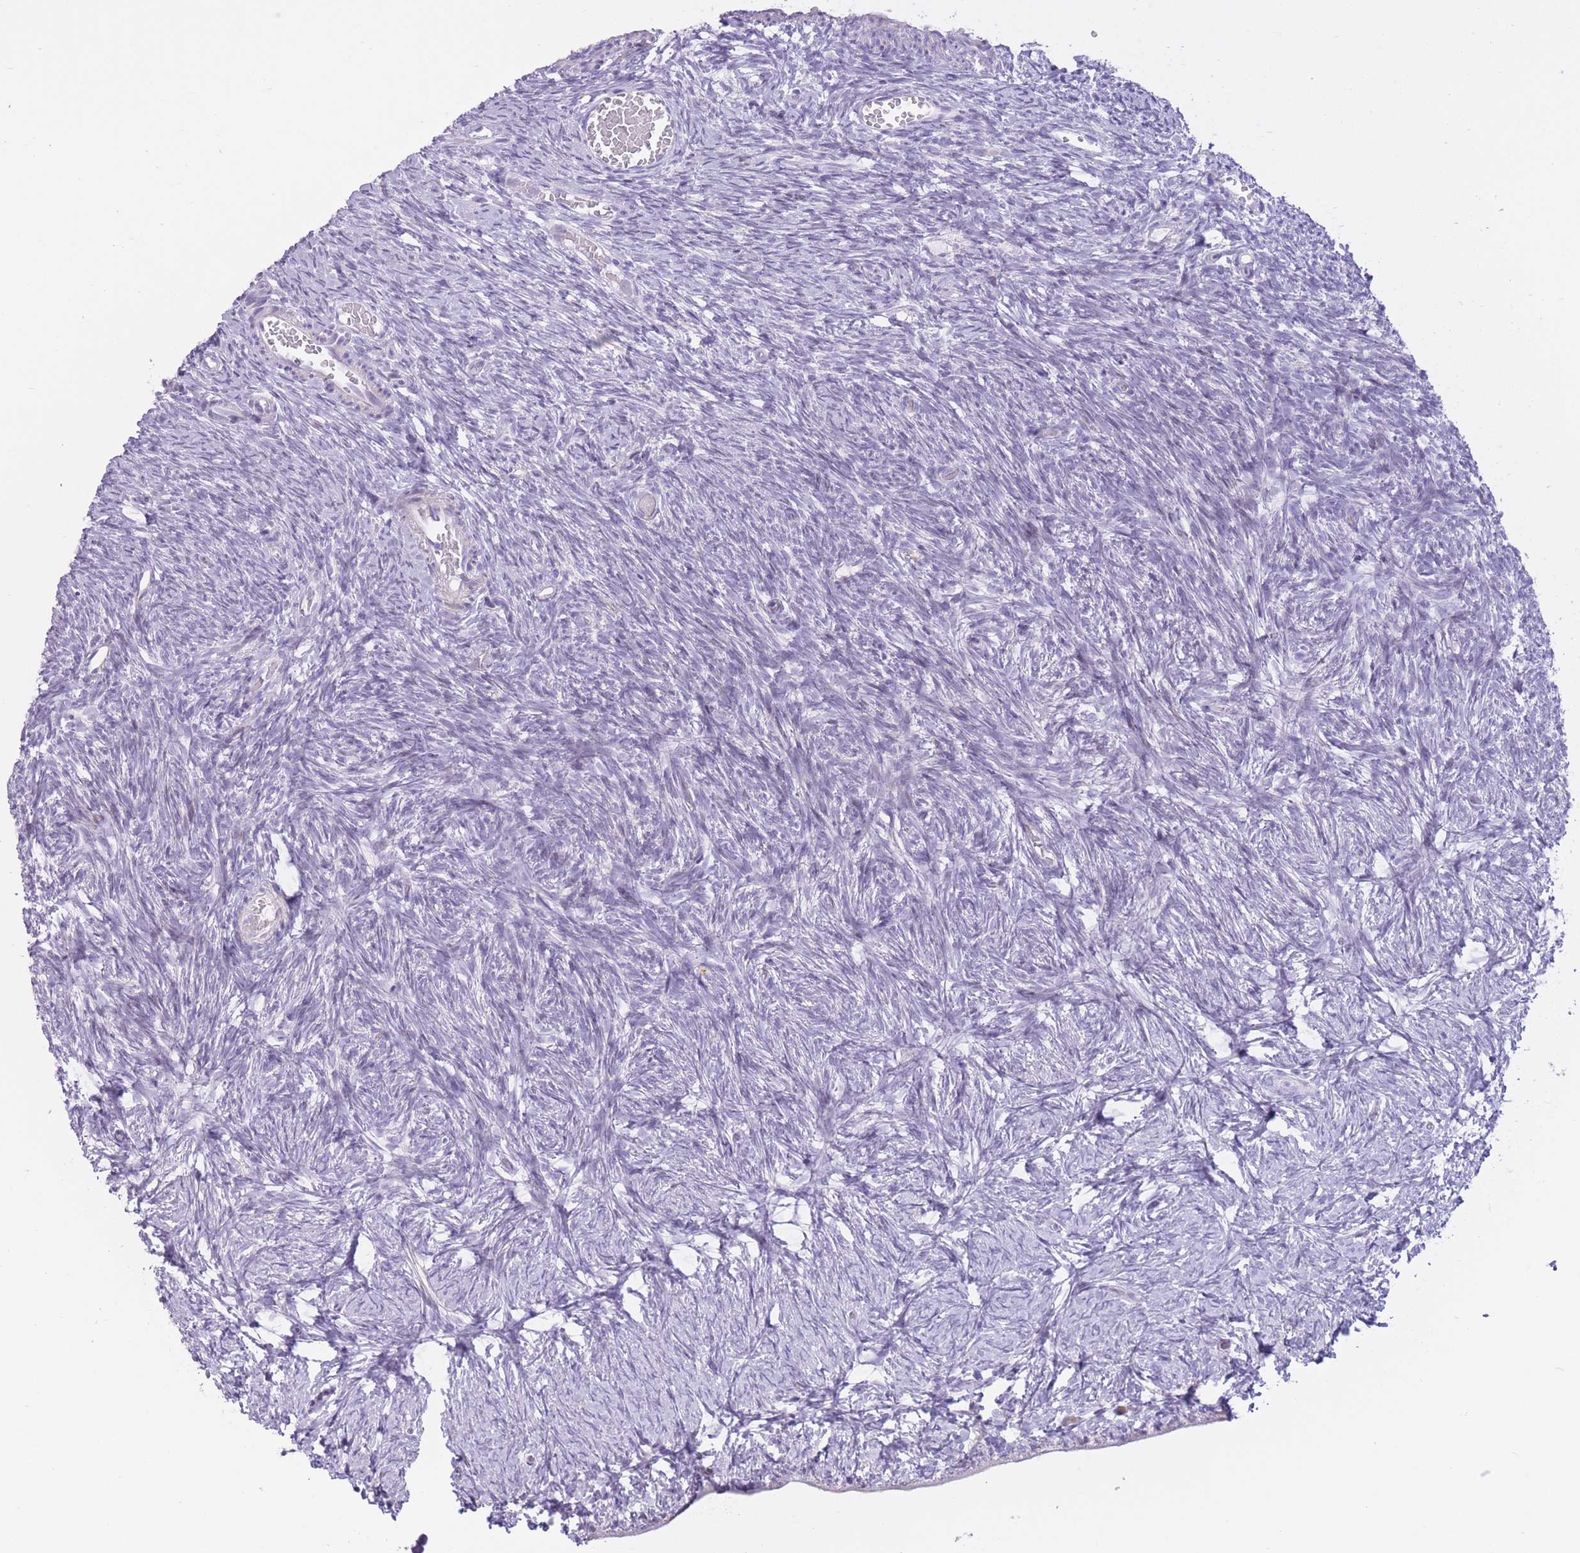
{"staining": {"intensity": "negative", "quantity": "none", "location": "none"}, "tissue": "ovary", "cell_type": "Ovarian stroma cells", "image_type": "normal", "snomed": [{"axis": "morphology", "description": "Normal tissue, NOS"}, {"axis": "topography", "description": "Ovary"}], "caption": "IHC photomicrograph of benign ovary: ovary stained with DAB reveals no significant protein expression in ovarian stroma cells. Brightfield microscopy of immunohistochemistry stained with DAB (brown) and hematoxylin (blue), captured at high magnification.", "gene": "WDR70", "patient": {"sex": "female", "age": 39}}